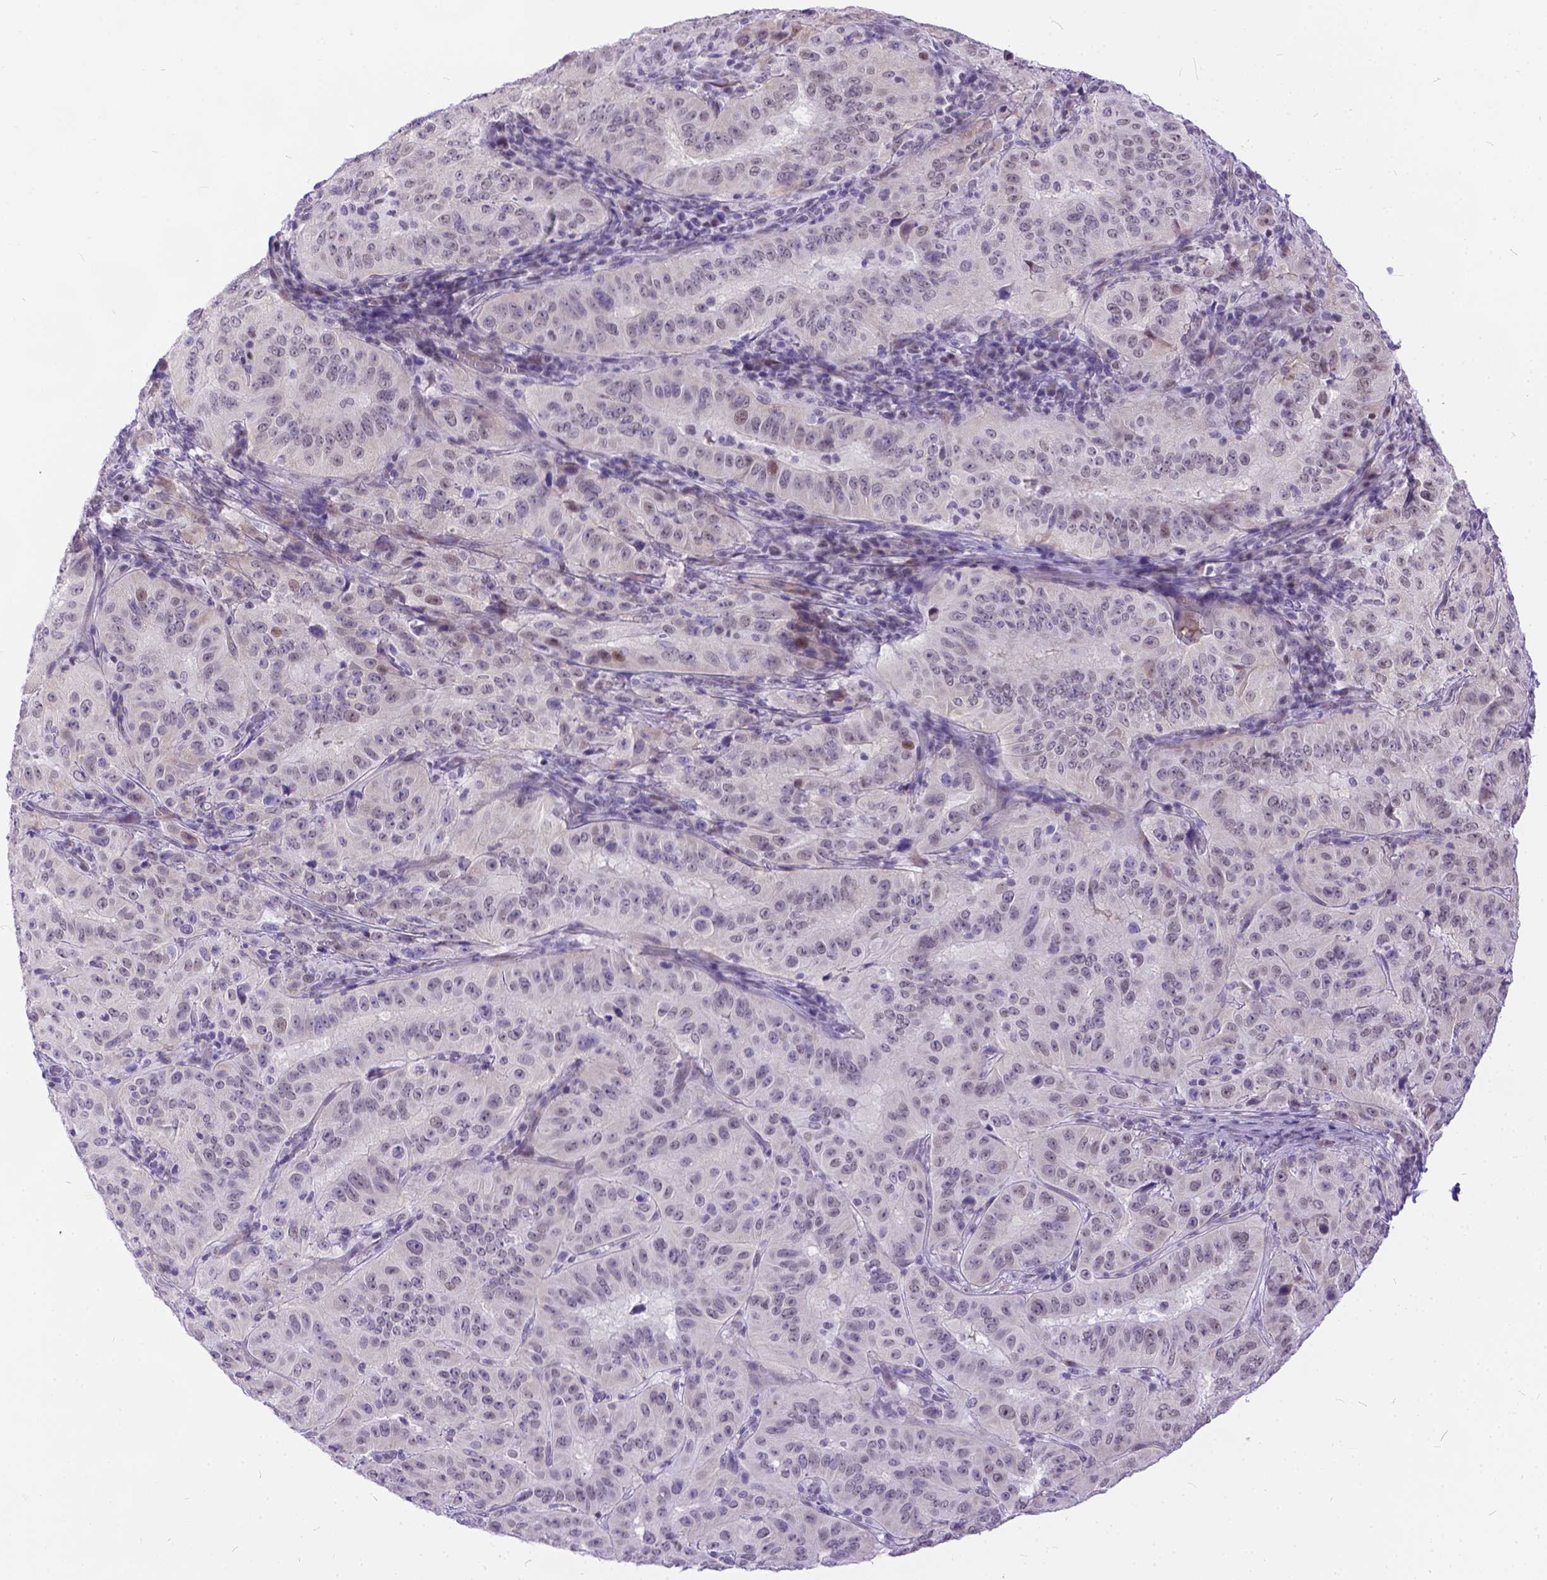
{"staining": {"intensity": "weak", "quantity": "<25%", "location": "cytoplasmic/membranous,nuclear"}, "tissue": "pancreatic cancer", "cell_type": "Tumor cells", "image_type": "cancer", "snomed": [{"axis": "morphology", "description": "Adenocarcinoma, NOS"}, {"axis": "topography", "description": "Pancreas"}], "caption": "Tumor cells show no significant protein positivity in pancreatic cancer (adenocarcinoma). Brightfield microscopy of immunohistochemistry stained with DAB (brown) and hematoxylin (blue), captured at high magnification.", "gene": "FAM124B", "patient": {"sex": "male", "age": 63}}